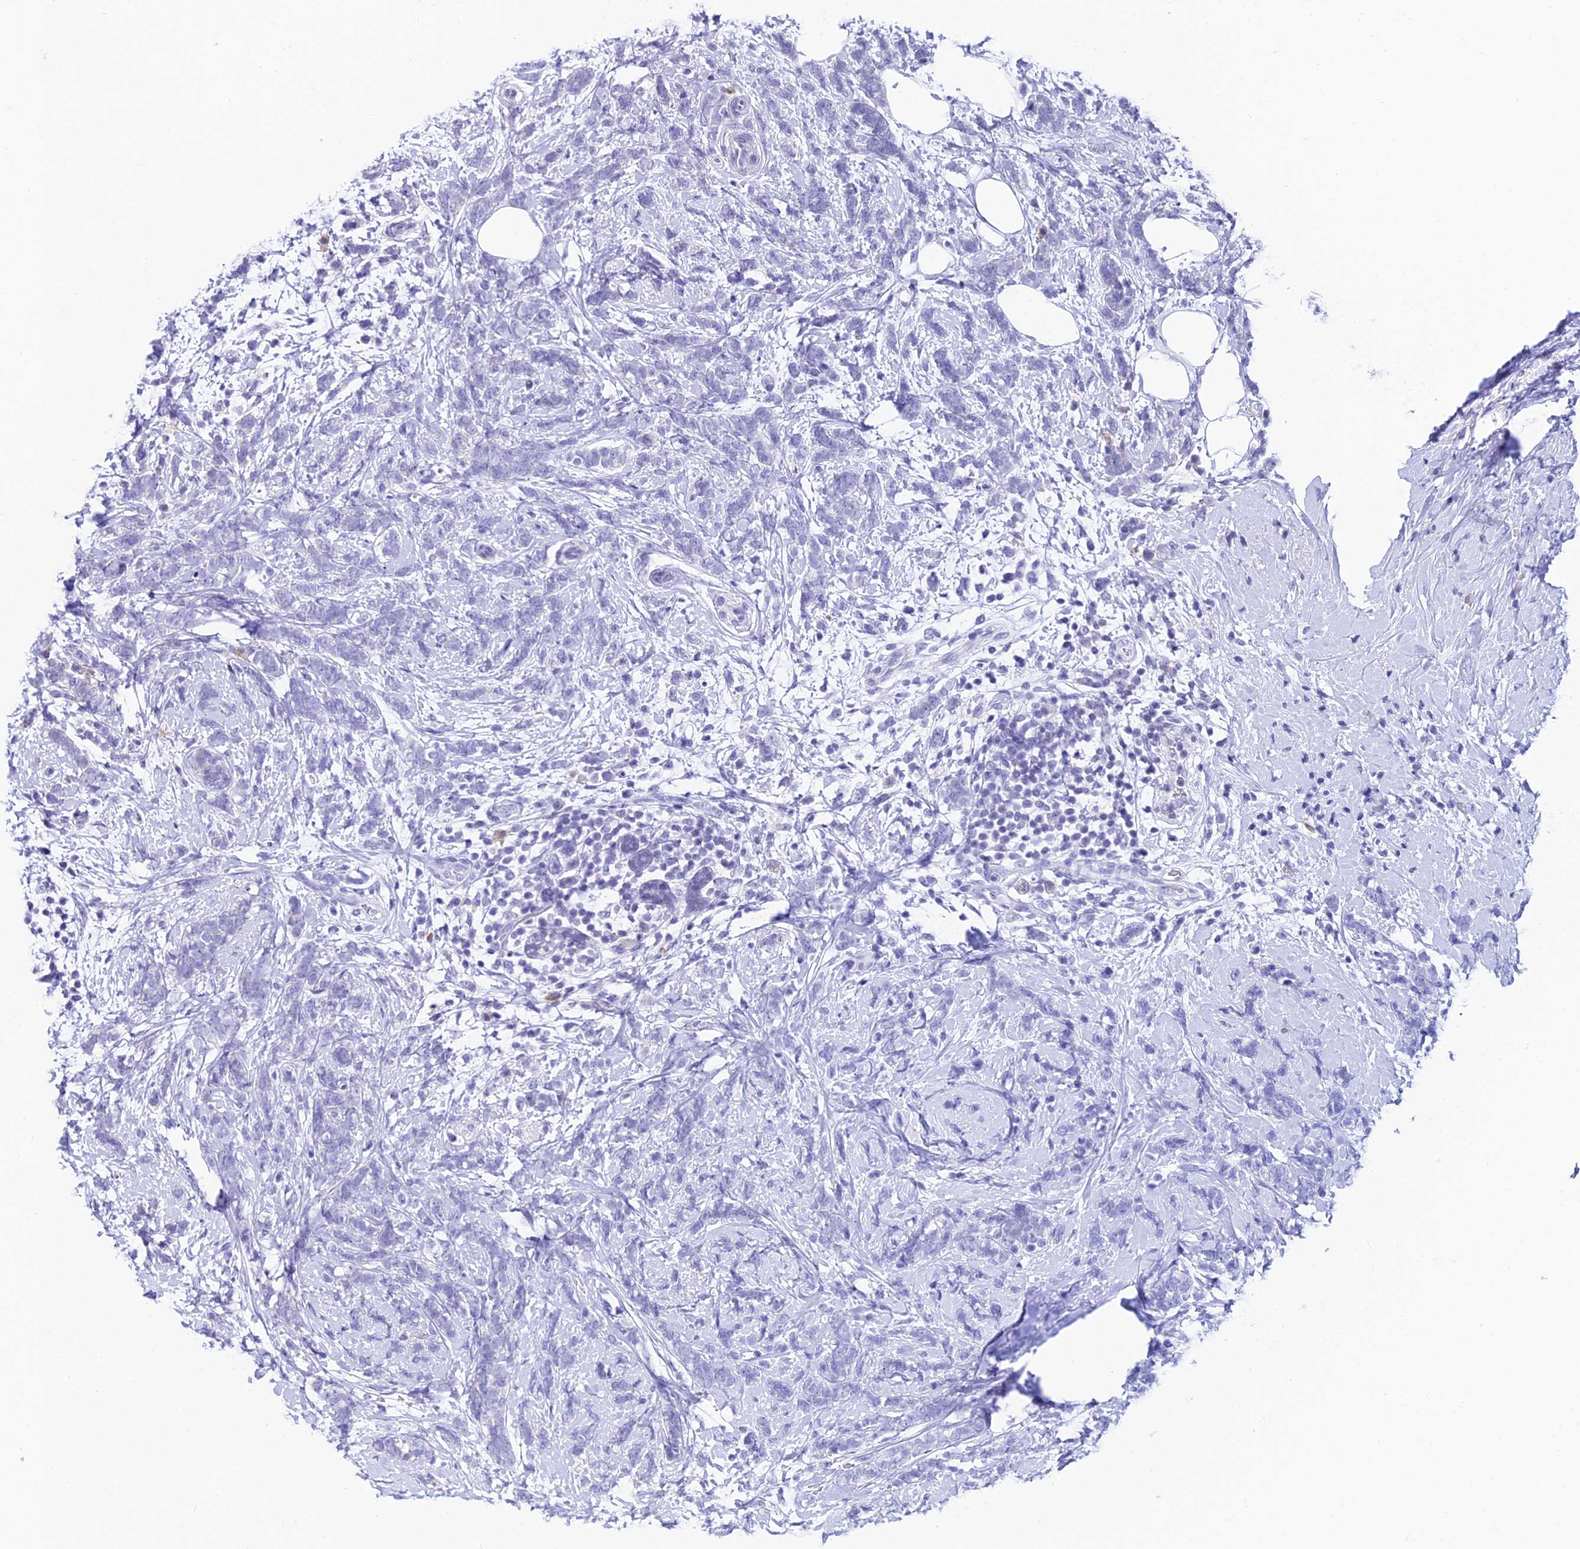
{"staining": {"intensity": "negative", "quantity": "none", "location": "none"}, "tissue": "breast cancer", "cell_type": "Tumor cells", "image_type": "cancer", "snomed": [{"axis": "morphology", "description": "Lobular carcinoma"}, {"axis": "topography", "description": "Breast"}], "caption": "DAB (3,3'-diaminobenzidine) immunohistochemical staining of human breast lobular carcinoma exhibits no significant positivity in tumor cells.", "gene": "CDNF", "patient": {"sex": "female", "age": 58}}